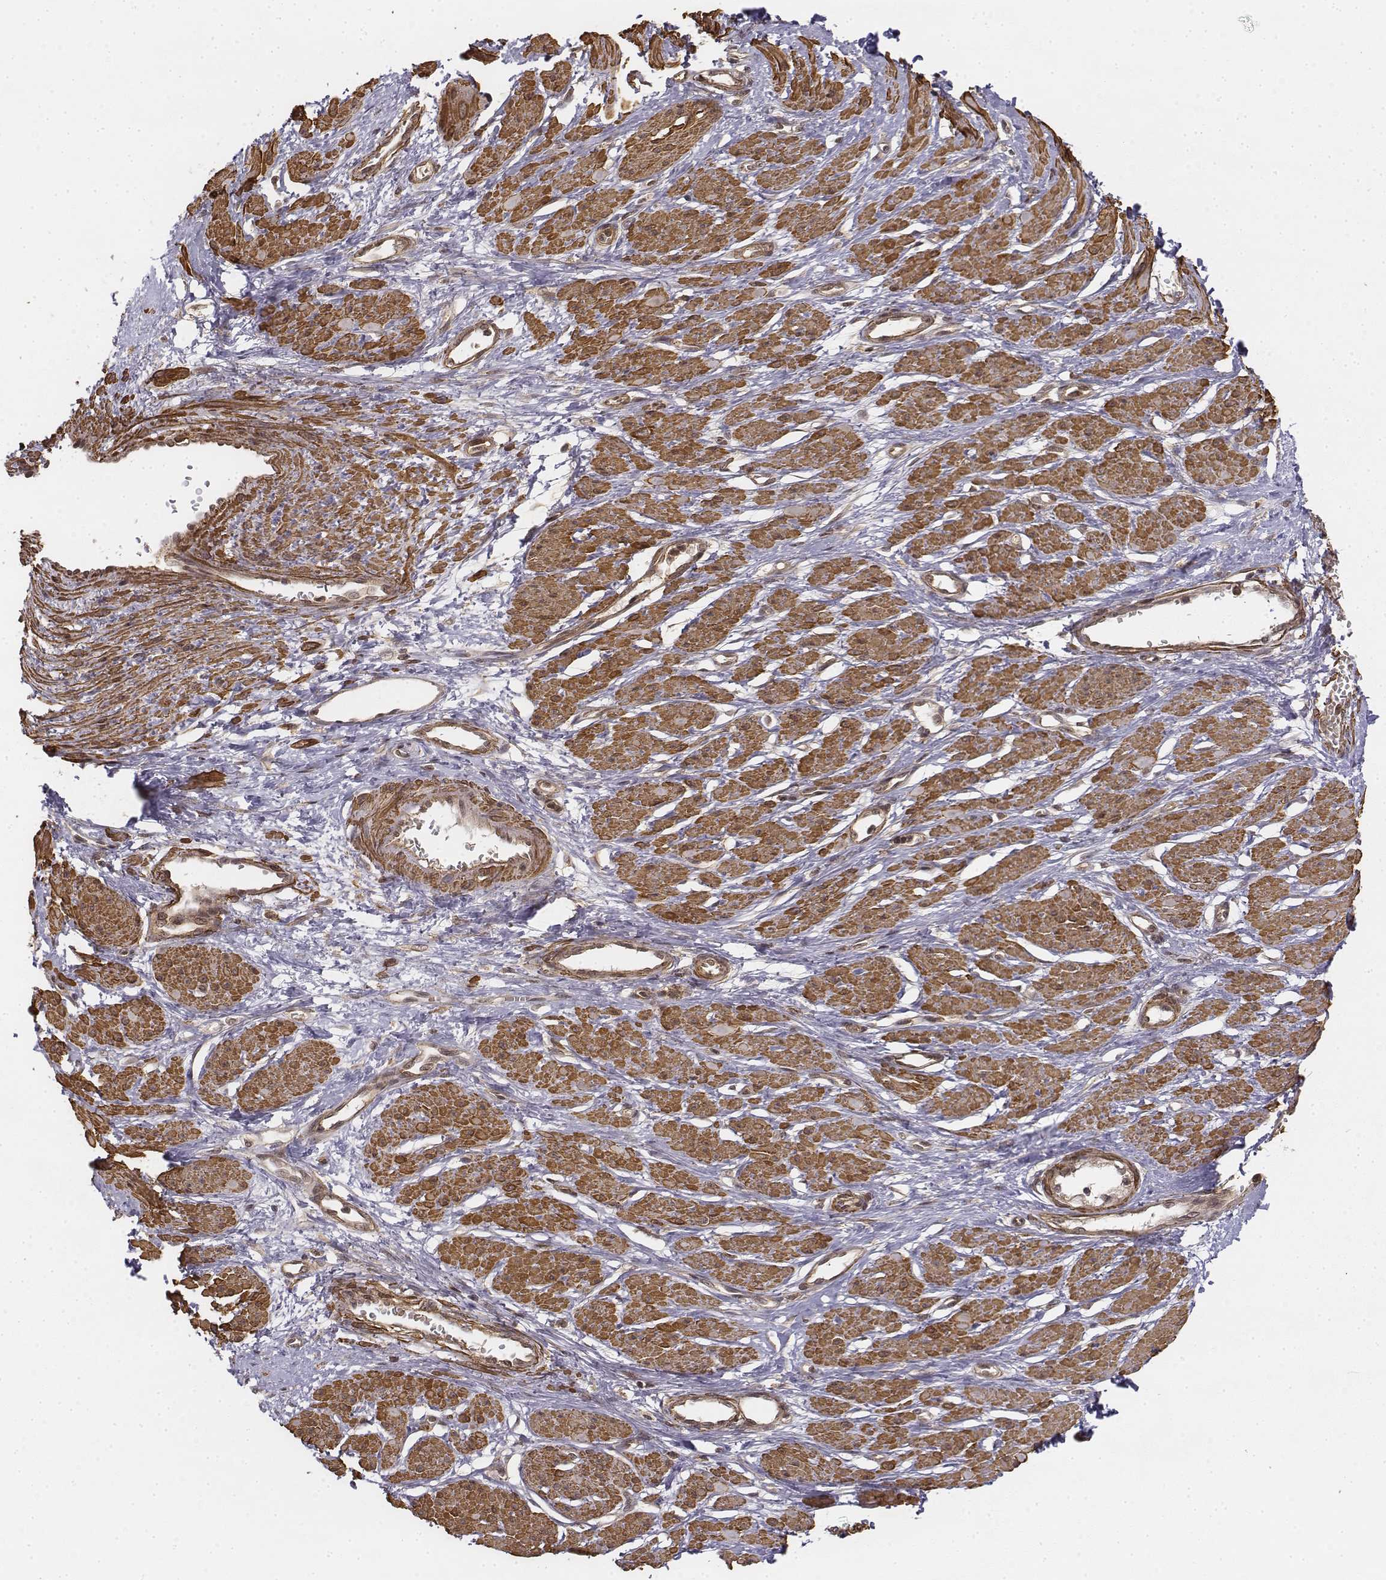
{"staining": {"intensity": "moderate", "quantity": ">75%", "location": "cytoplasmic/membranous"}, "tissue": "smooth muscle", "cell_type": "Smooth muscle cells", "image_type": "normal", "snomed": [{"axis": "morphology", "description": "Normal tissue, NOS"}, {"axis": "topography", "description": "Smooth muscle"}, {"axis": "topography", "description": "Uterus"}], "caption": "Immunohistochemical staining of benign human smooth muscle shows >75% levels of moderate cytoplasmic/membranous protein positivity in about >75% of smooth muscle cells.", "gene": "ZFYVE19", "patient": {"sex": "female", "age": 39}}